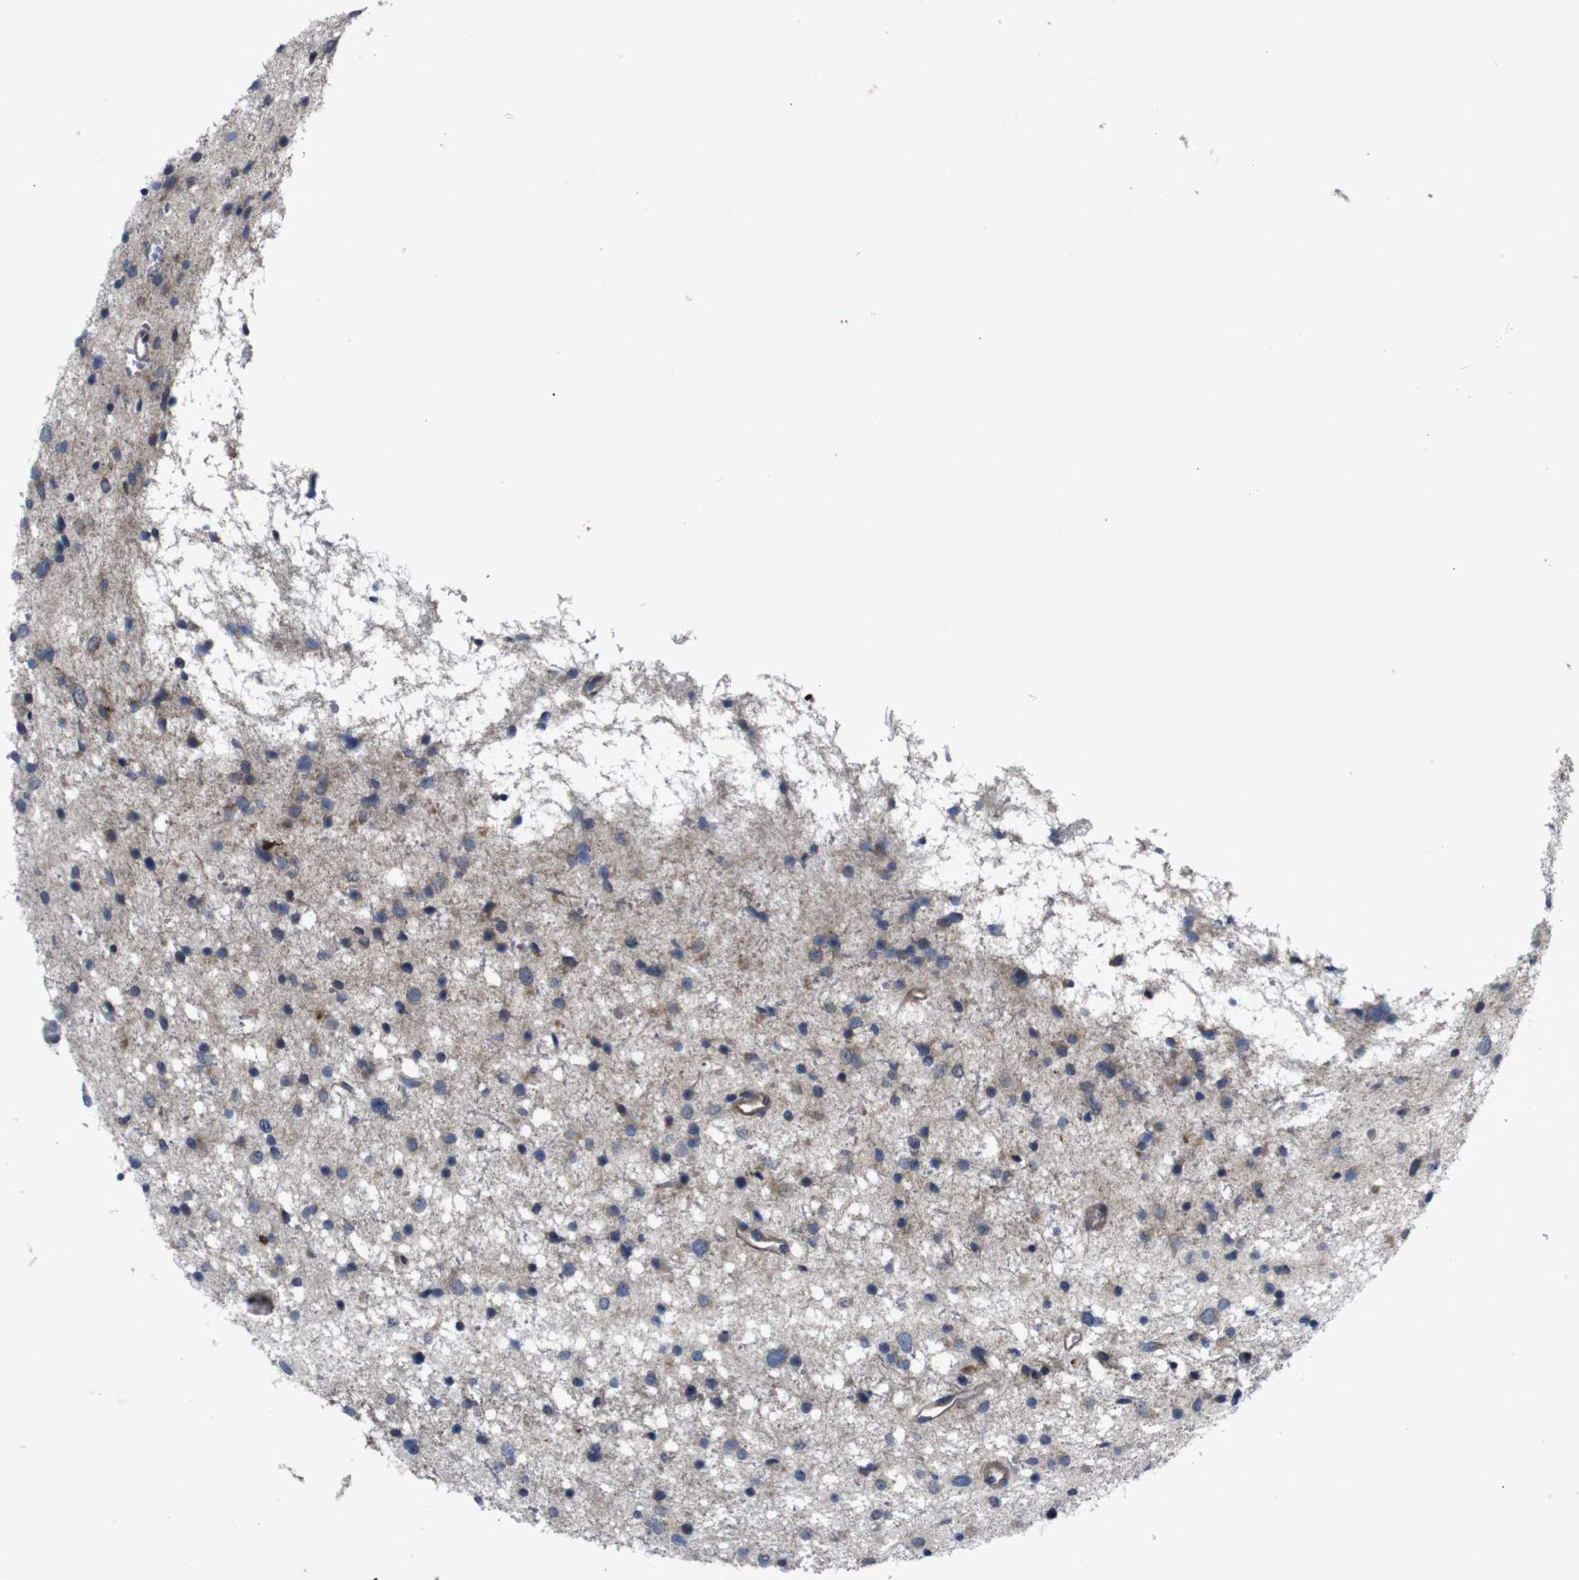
{"staining": {"intensity": "weak", "quantity": "<25%", "location": "cytoplasmic/membranous"}, "tissue": "glioma", "cell_type": "Tumor cells", "image_type": "cancer", "snomed": [{"axis": "morphology", "description": "Glioma, malignant, Low grade"}, {"axis": "topography", "description": "Brain"}], "caption": "This is a photomicrograph of immunohistochemistry staining of glioma, which shows no staining in tumor cells. (DAB IHC with hematoxylin counter stain).", "gene": "PTPN1", "patient": {"sex": "female", "age": 37}}